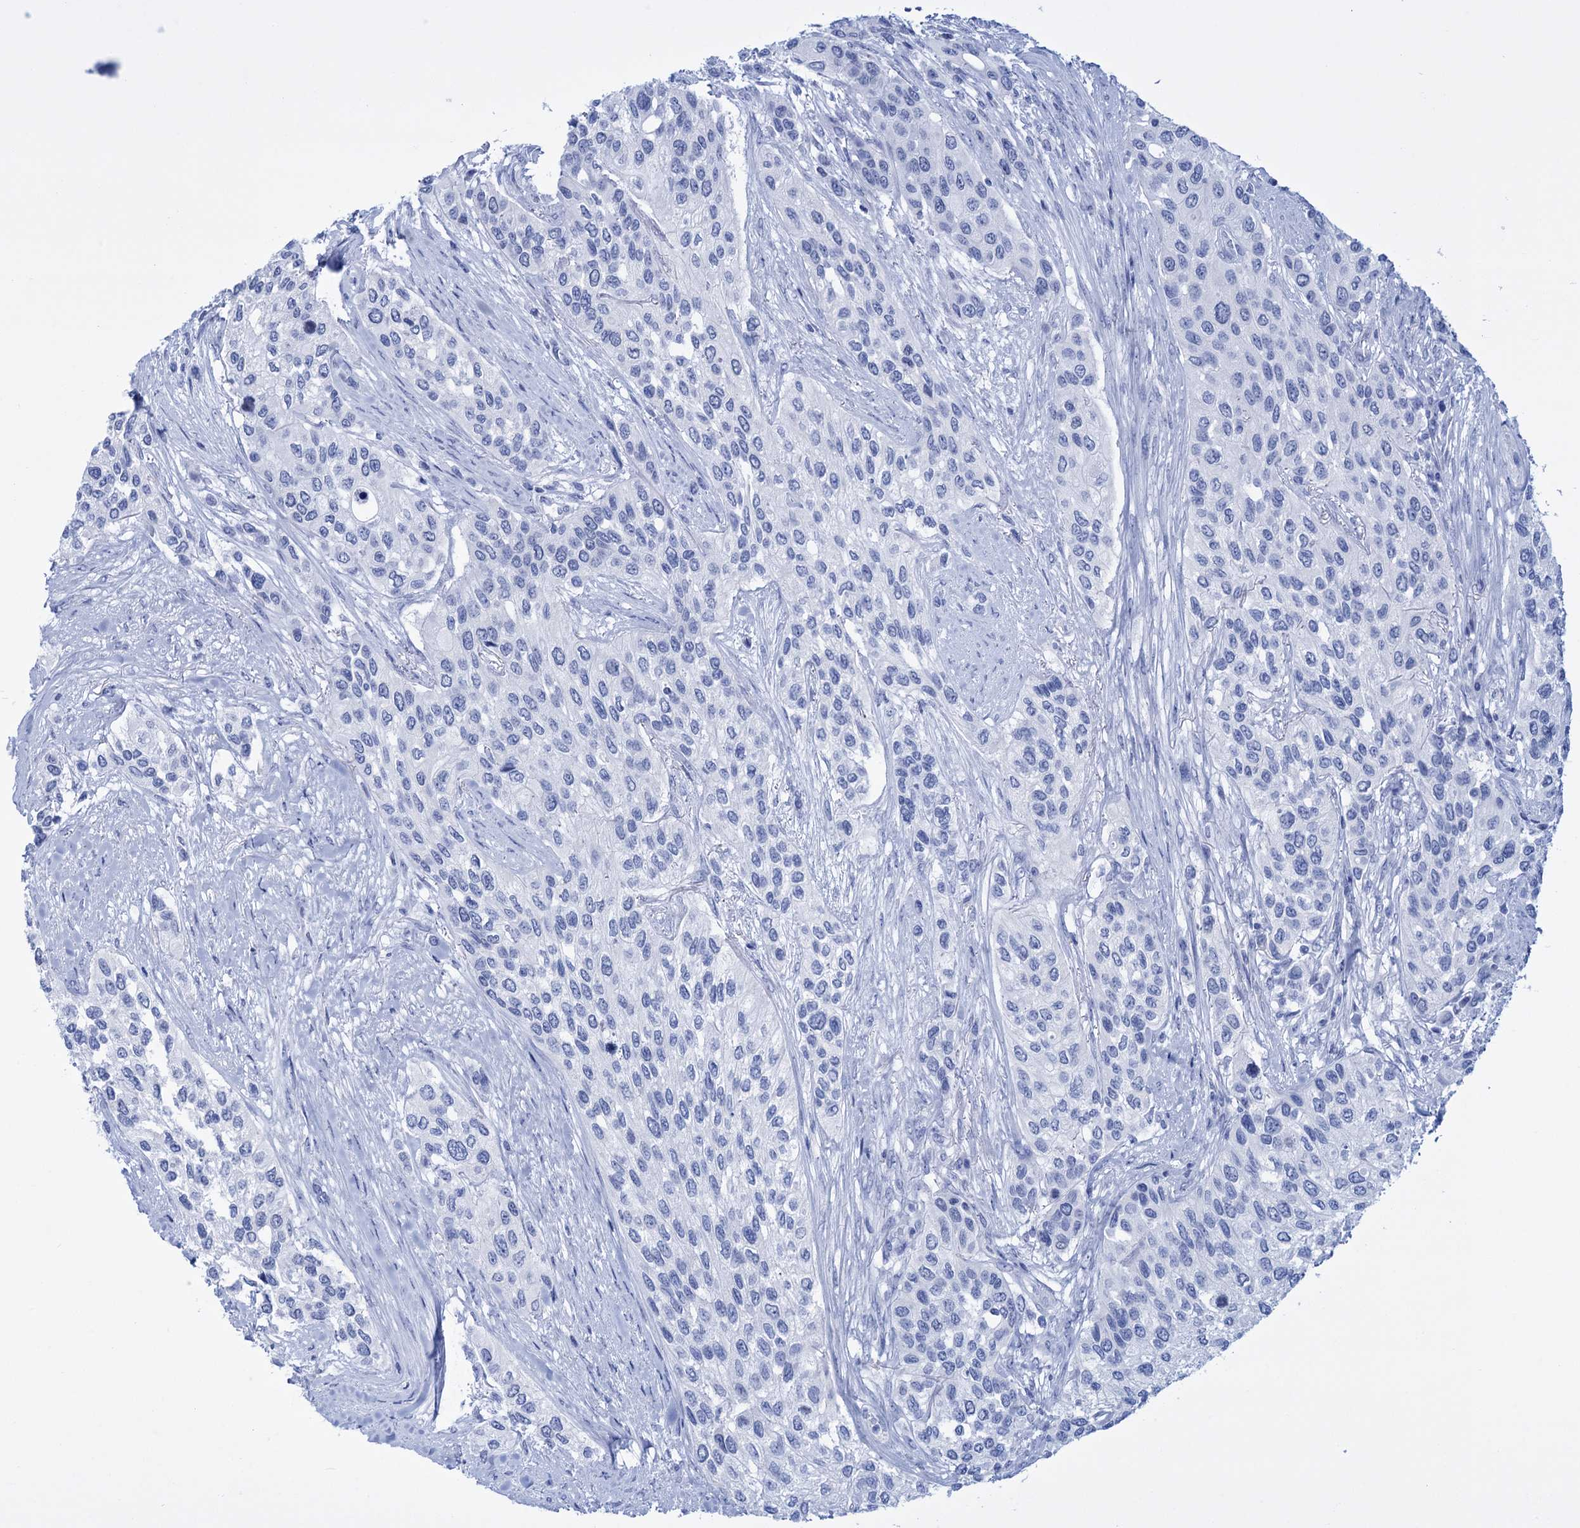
{"staining": {"intensity": "negative", "quantity": "none", "location": "none"}, "tissue": "urothelial cancer", "cell_type": "Tumor cells", "image_type": "cancer", "snomed": [{"axis": "morphology", "description": "Normal tissue, NOS"}, {"axis": "morphology", "description": "Urothelial carcinoma, High grade"}, {"axis": "topography", "description": "Vascular tissue"}, {"axis": "topography", "description": "Urinary bladder"}], "caption": "IHC of human urothelial cancer reveals no expression in tumor cells.", "gene": "FBXW12", "patient": {"sex": "female", "age": 56}}